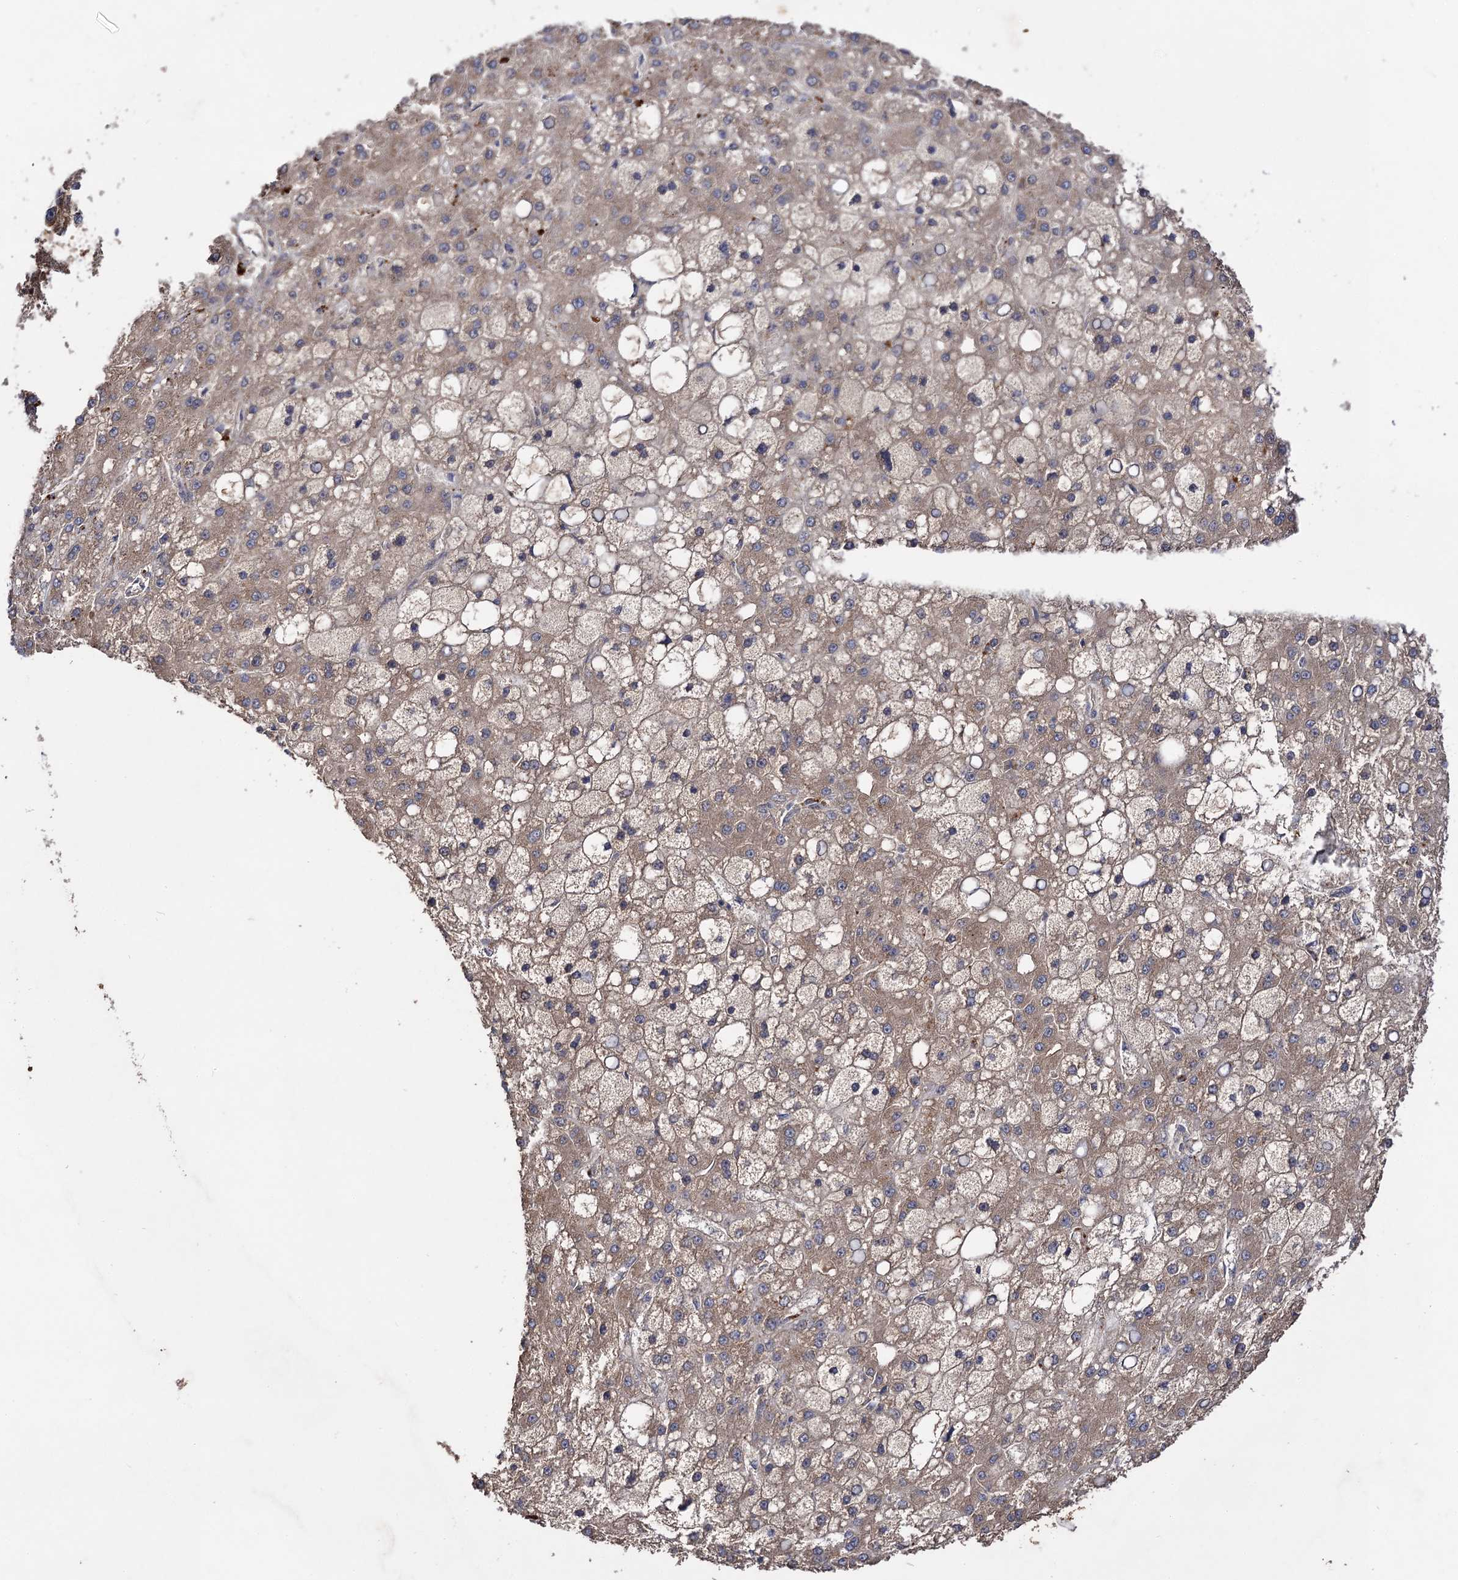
{"staining": {"intensity": "weak", "quantity": "25%-75%", "location": "cytoplasmic/membranous"}, "tissue": "liver cancer", "cell_type": "Tumor cells", "image_type": "cancer", "snomed": [{"axis": "morphology", "description": "Carcinoma, Hepatocellular, NOS"}, {"axis": "topography", "description": "Liver"}], "caption": "A low amount of weak cytoplasmic/membranous staining is appreciated in about 25%-75% of tumor cells in liver cancer tissue.", "gene": "USP50", "patient": {"sex": "male", "age": 67}}